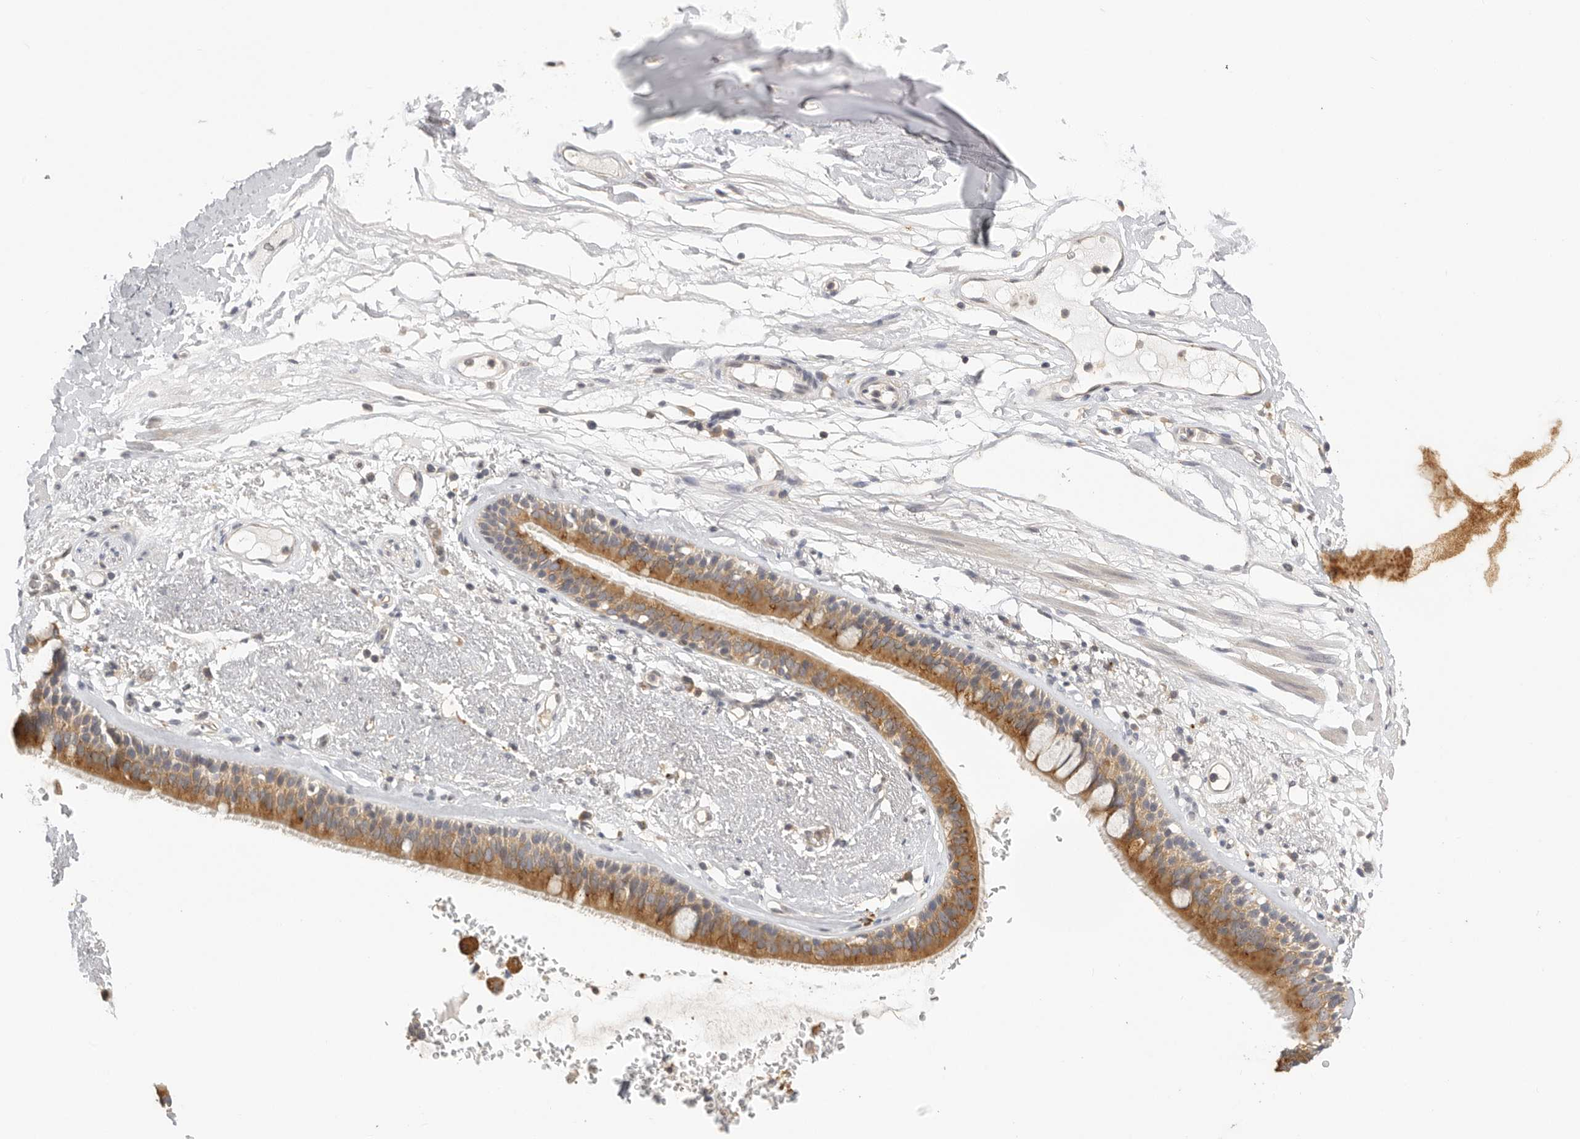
{"staining": {"intensity": "weak", "quantity": "25%-75%", "location": "cytoplasmic/membranous"}, "tissue": "adipose tissue", "cell_type": "Adipocytes", "image_type": "normal", "snomed": [{"axis": "morphology", "description": "Normal tissue, NOS"}, {"axis": "topography", "description": "Cartilage tissue"}], "caption": "Immunohistochemical staining of normal adipose tissue reveals weak cytoplasmic/membranous protein expression in approximately 25%-75% of adipocytes.", "gene": "CCT8", "patient": {"sex": "female", "age": 63}}